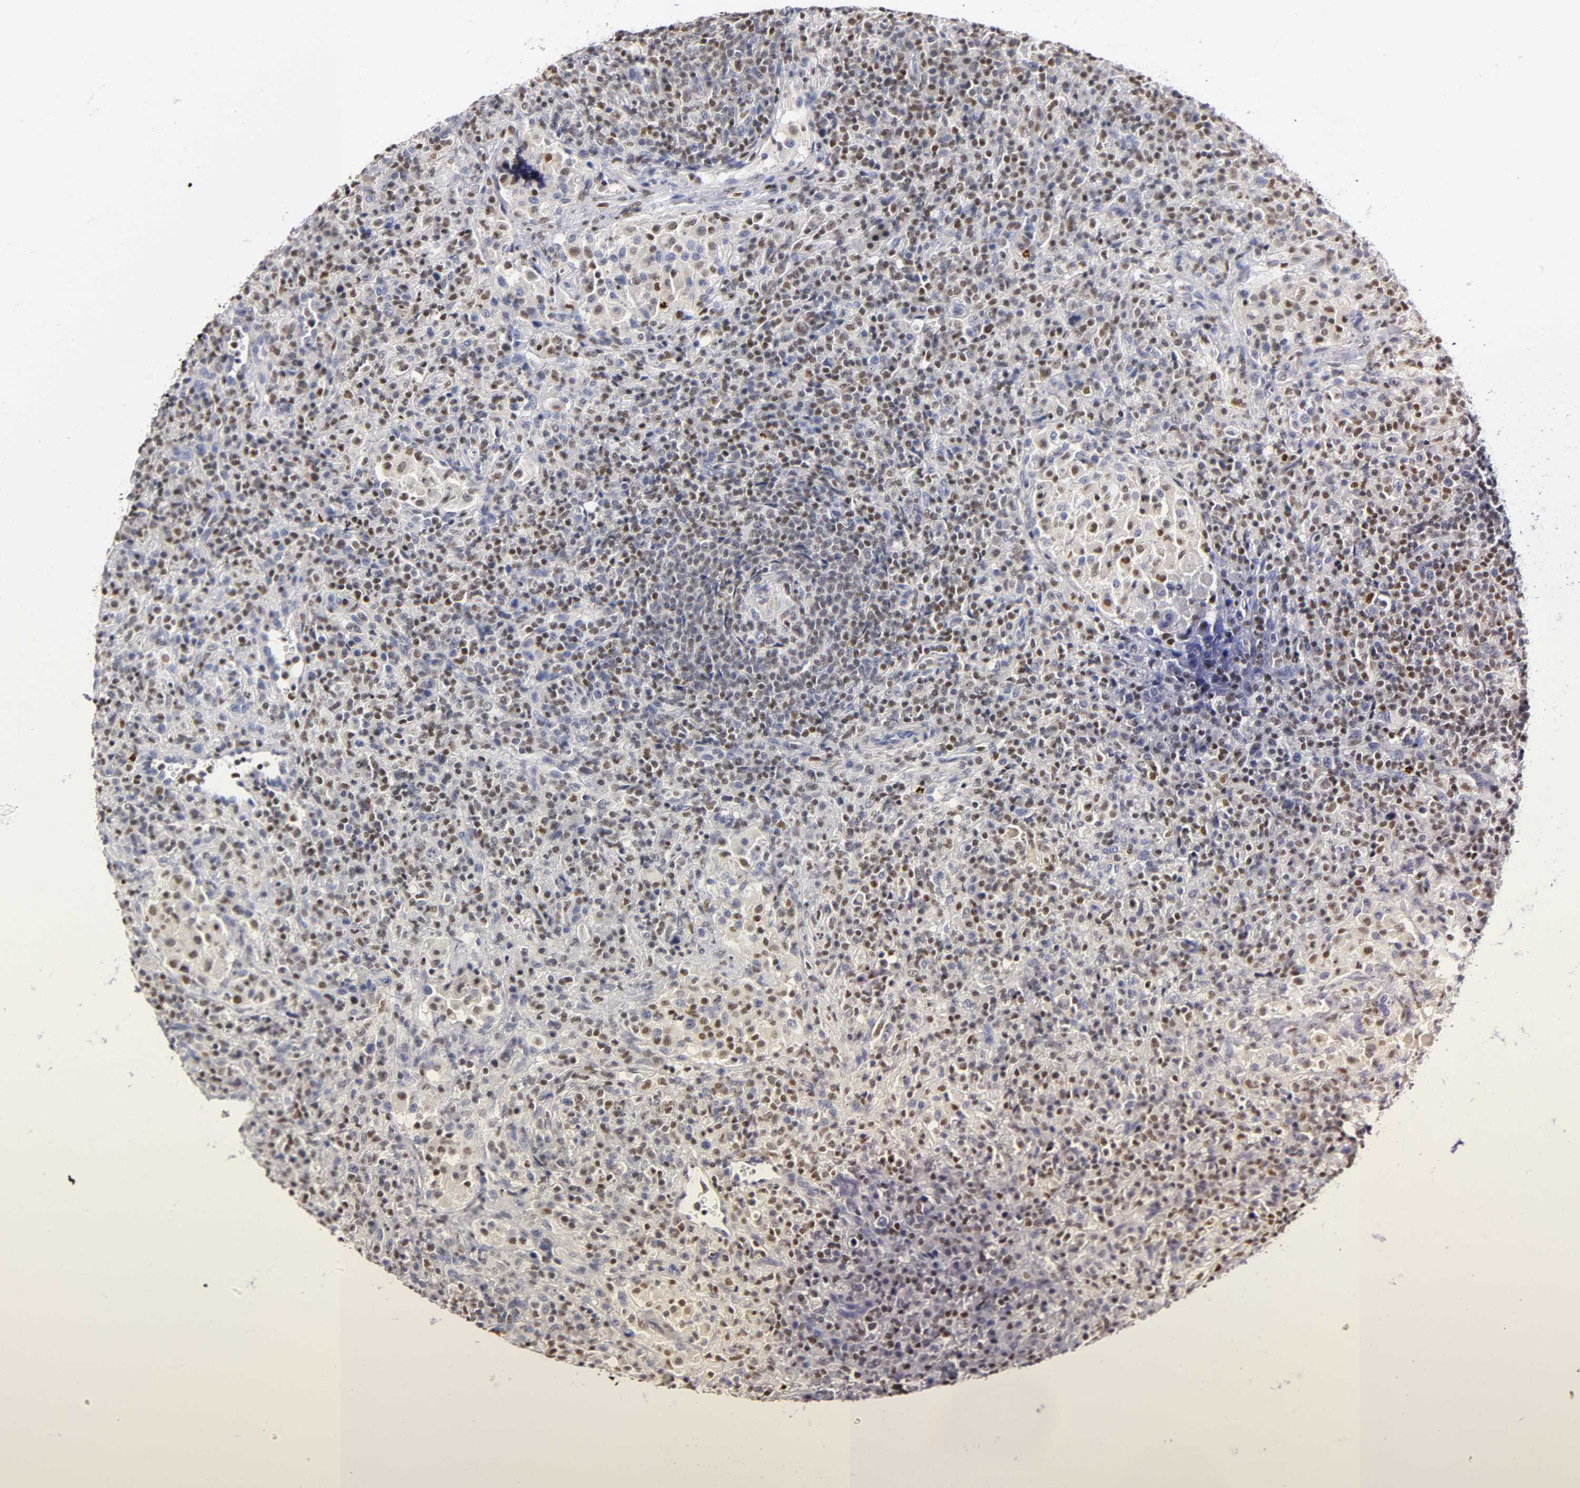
{"staining": {"intensity": "moderate", "quantity": "25%-75%", "location": "nuclear"}, "tissue": "lymphoma", "cell_type": "Tumor cells", "image_type": "cancer", "snomed": [{"axis": "morphology", "description": "Hodgkin's disease, NOS"}, {"axis": "topography", "description": "Lymph node"}], "caption": "Lymphoma stained for a protein (brown) reveals moderate nuclear positive positivity in approximately 25%-75% of tumor cells.", "gene": "RUNX1", "patient": {"sex": "male", "age": 65}}